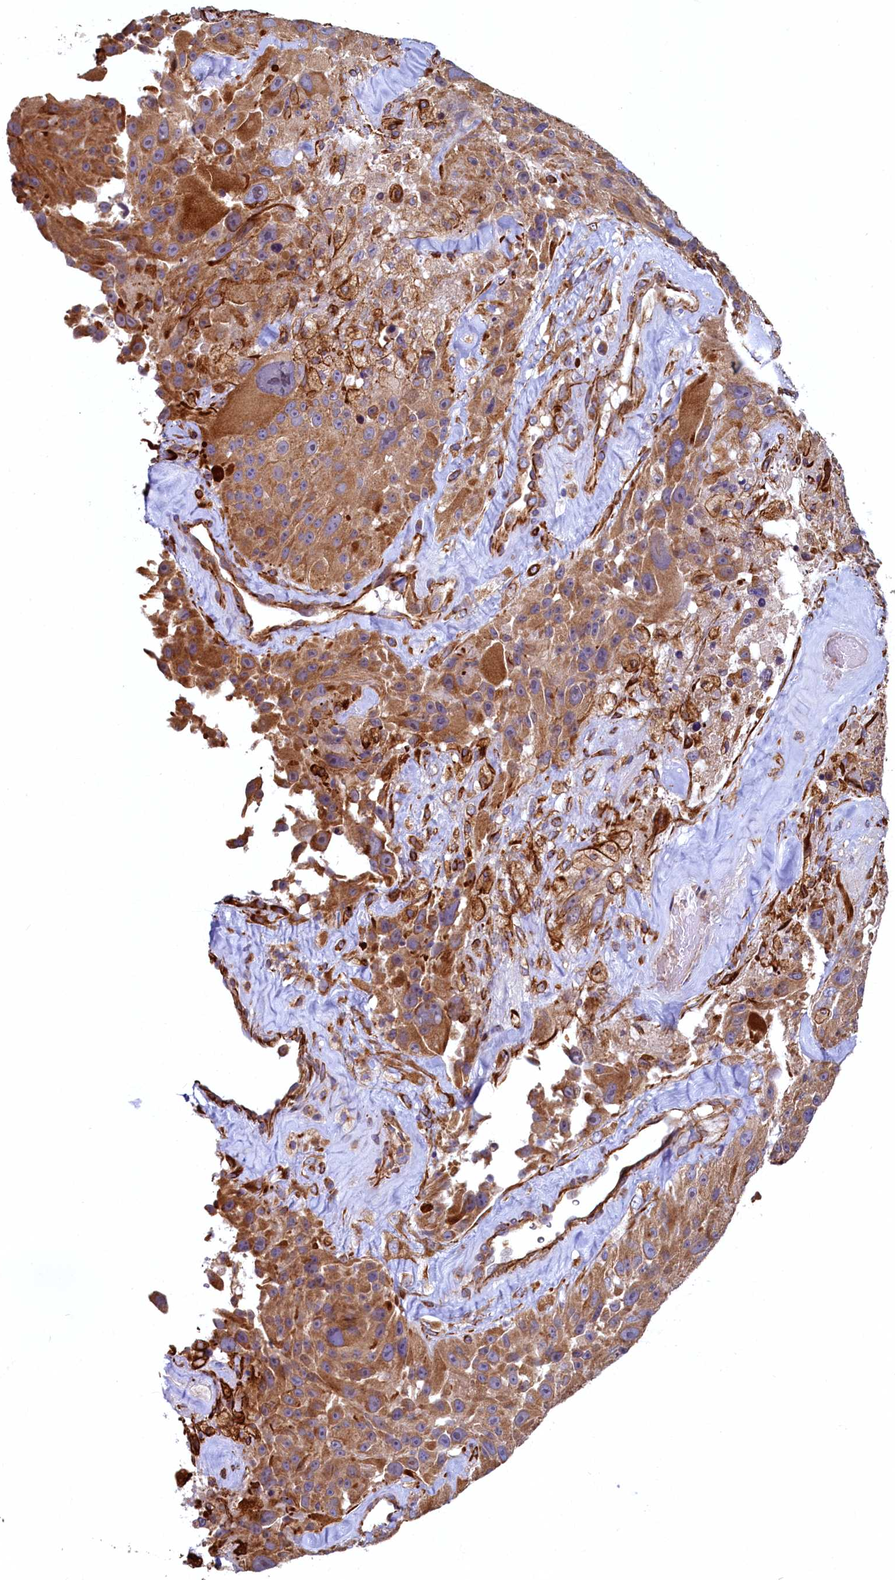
{"staining": {"intensity": "moderate", "quantity": ">75%", "location": "cytoplasmic/membranous"}, "tissue": "melanoma", "cell_type": "Tumor cells", "image_type": "cancer", "snomed": [{"axis": "morphology", "description": "Malignant melanoma, Metastatic site"}, {"axis": "topography", "description": "Lymph node"}], "caption": "Human malignant melanoma (metastatic site) stained with a brown dye shows moderate cytoplasmic/membranous positive expression in approximately >75% of tumor cells.", "gene": "LRRC57", "patient": {"sex": "male", "age": 62}}